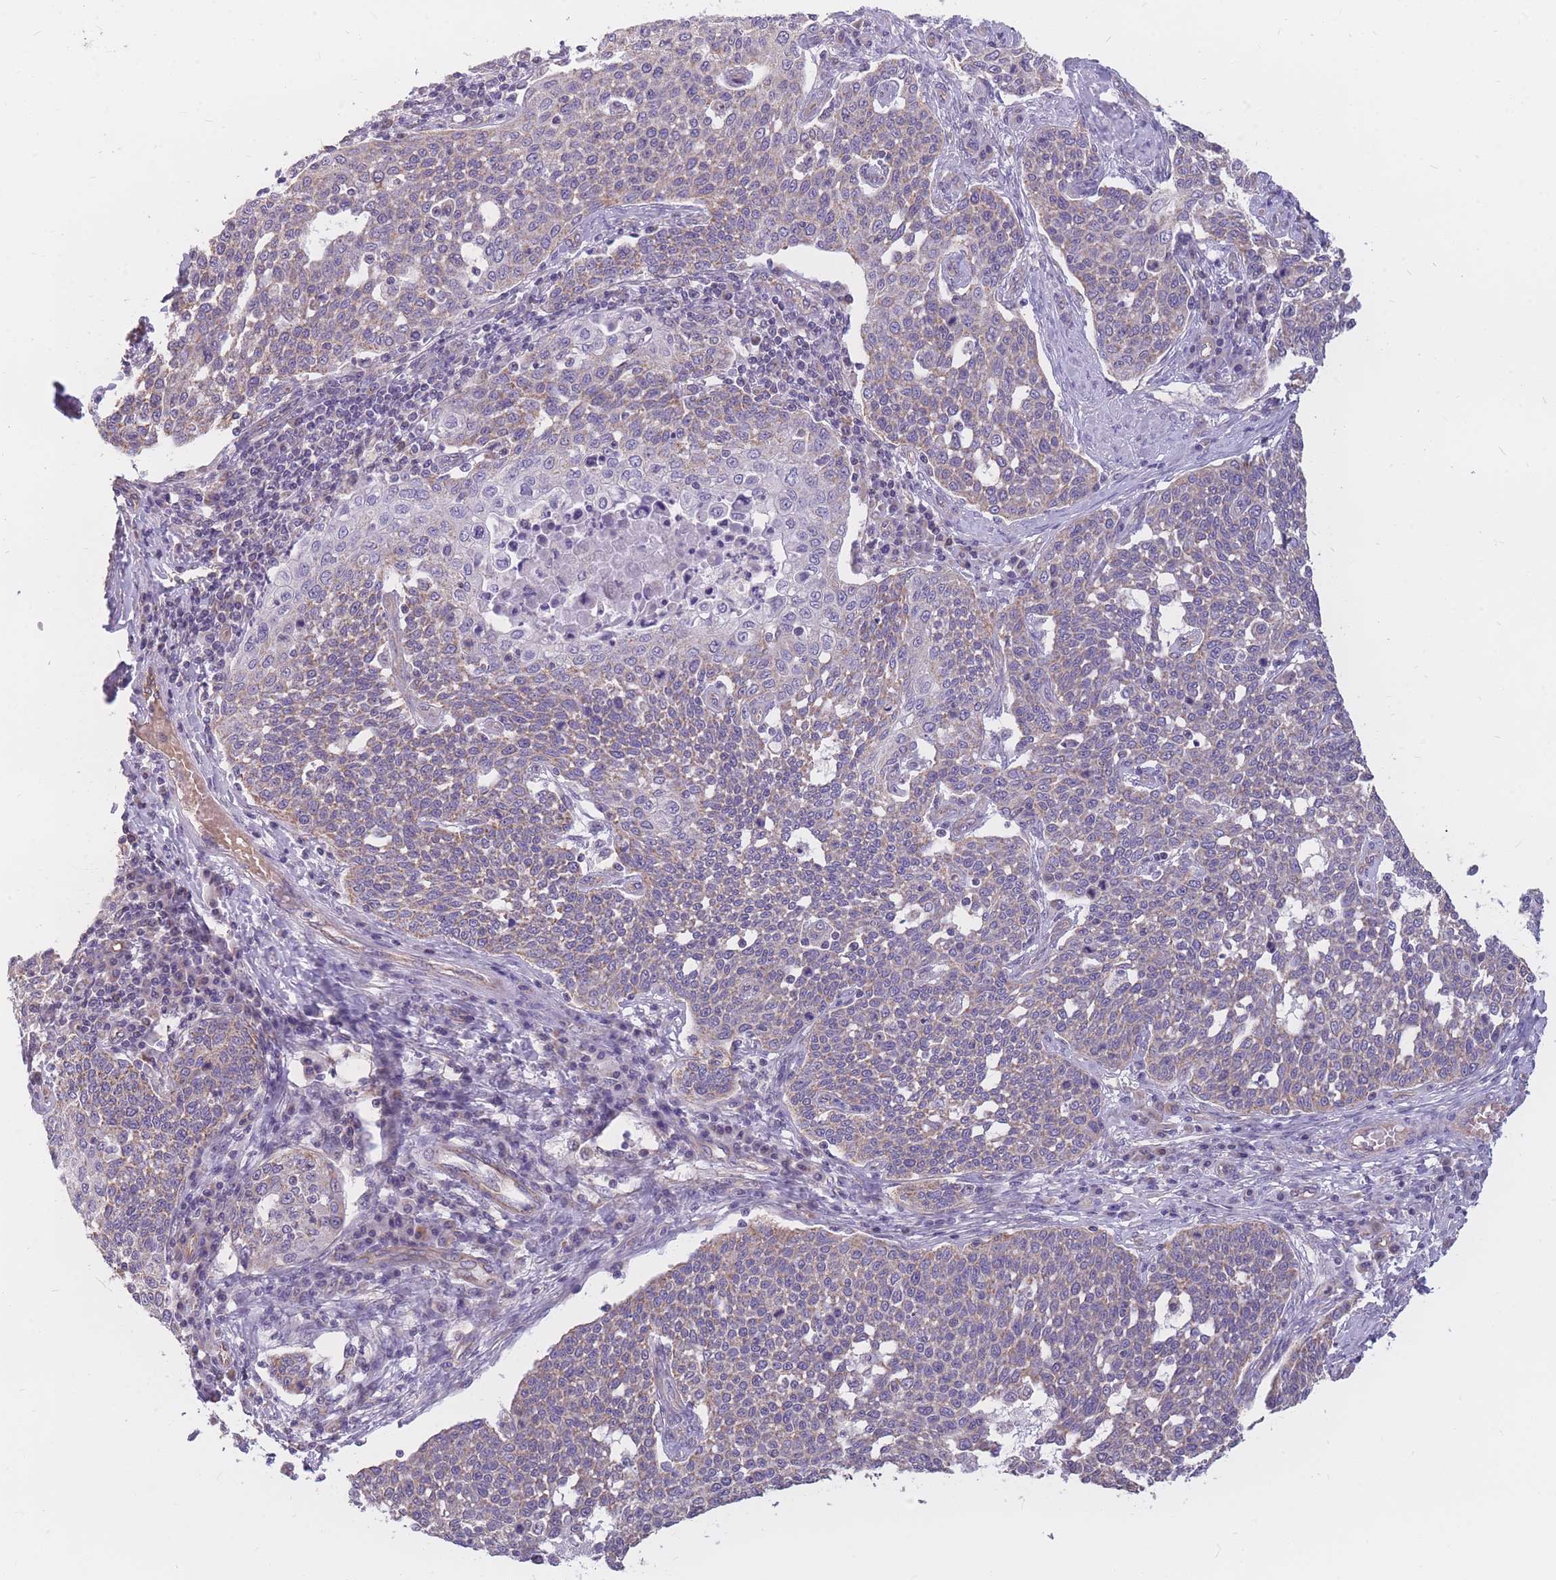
{"staining": {"intensity": "weak", "quantity": "<25%", "location": "cytoplasmic/membranous"}, "tissue": "cervical cancer", "cell_type": "Tumor cells", "image_type": "cancer", "snomed": [{"axis": "morphology", "description": "Squamous cell carcinoma, NOS"}, {"axis": "topography", "description": "Cervix"}], "caption": "Immunohistochemistry (IHC) histopathology image of cervical squamous cell carcinoma stained for a protein (brown), which reveals no expression in tumor cells.", "gene": "MRPS9", "patient": {"sex": "female", "age": 34}}